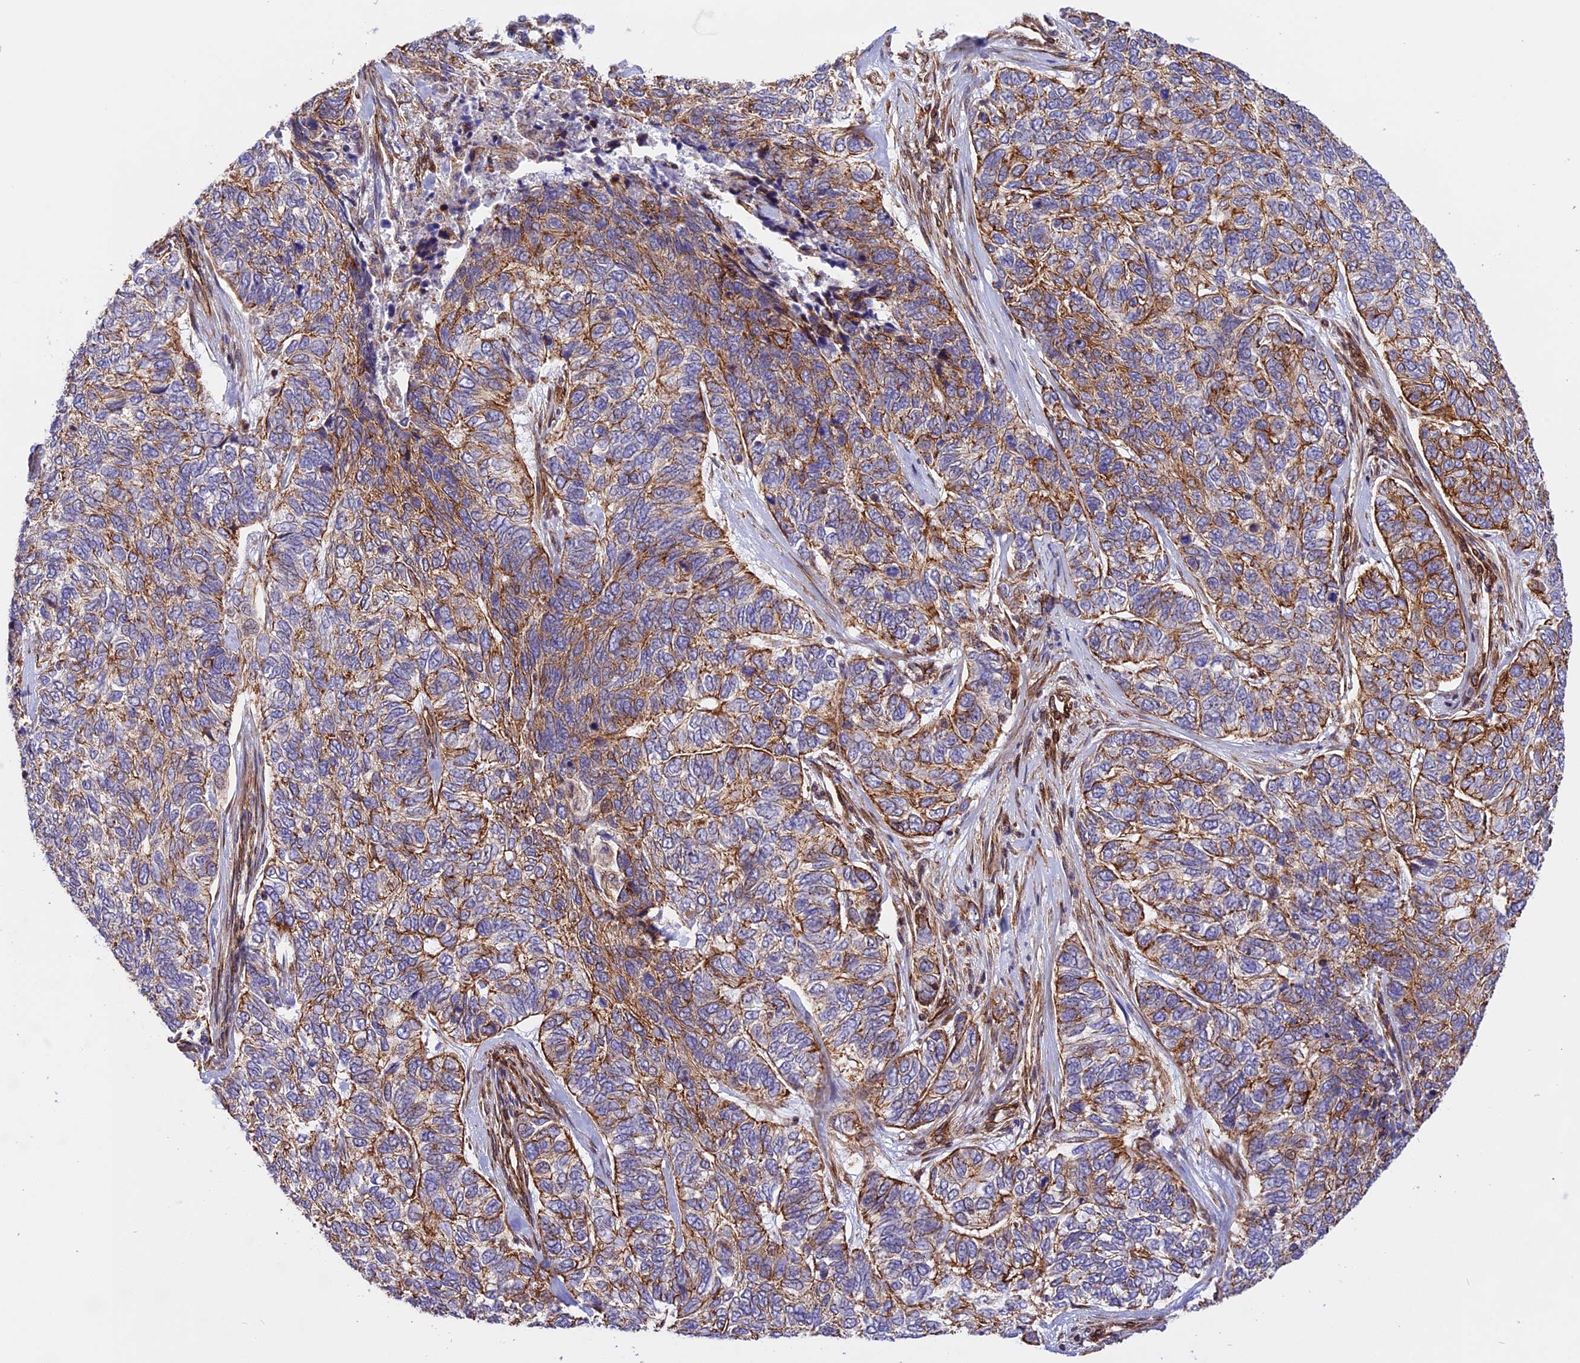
{"staining": {"intensity": "moderate", "quantity": "25%-75%", "location": "cytoplasmic/membranous"}, "tissue": "skin cancer", "cell_type": "Tumor cells", "image_type": "cancer", "snomed": [{"axis": "morphology", "description": "Basal cell carcinoma"}, {"axis": "topography", "description": "Skin"}], "caption": "Moderate cytoplasmic/membranous positivity for a protein is seen in approximately 25%-75% of tumor cells of skin cancer using immunohistochemistry (IHC).", "gene": "R3HDM4", "patient": {"sex": "female", "age": 65}}